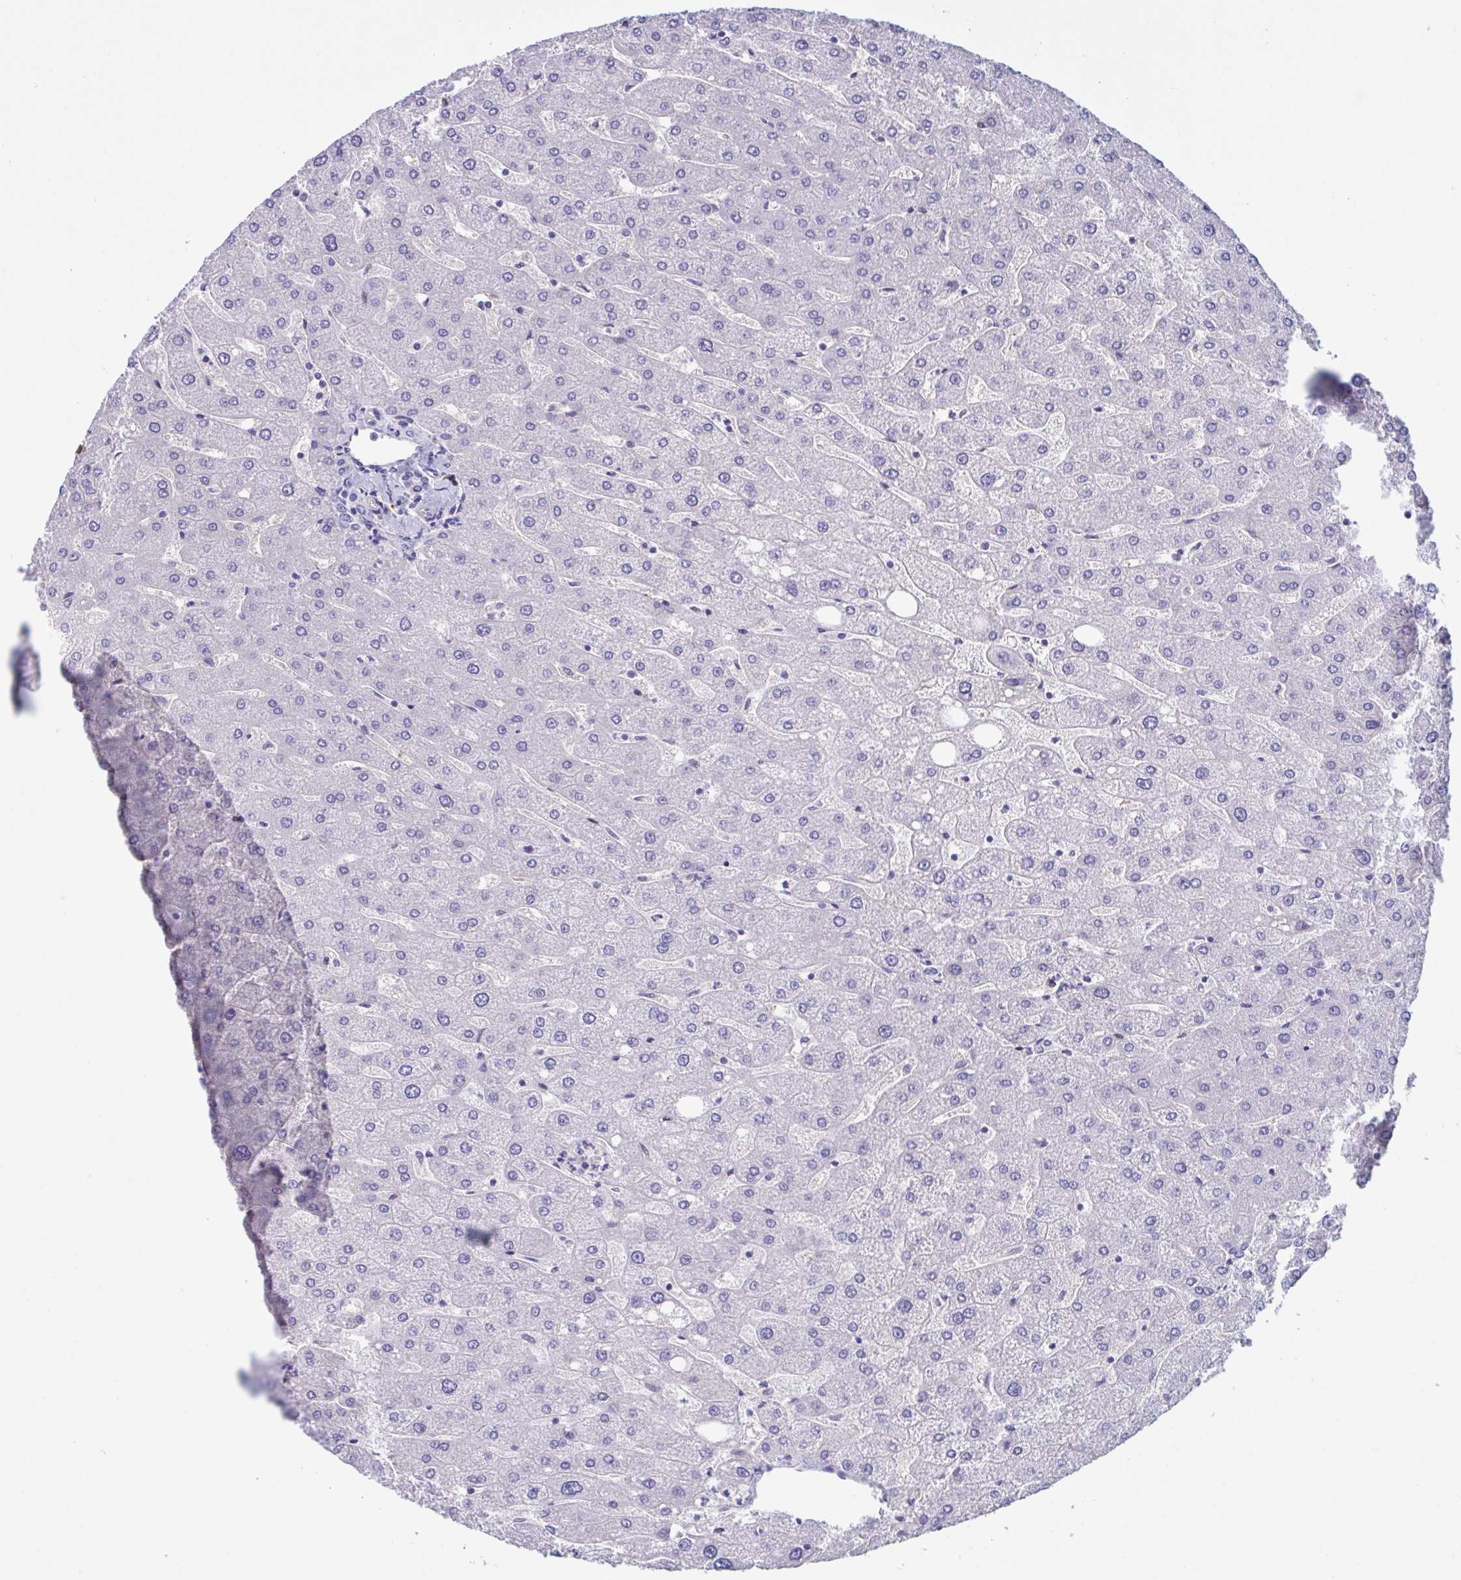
{"staining": {"intensity": "negative", "quantity": "none", "location": "none"}, "tissue": "liver", "cell_type": "Cholangiocytes", "image_type": "normal", "snomed": [{"axis": "morphology", "description": "Normal tissue, NOS"}, {"axis": "topography", "description": "Liver"}], "caption": "DAB (3,3'-diaminobenzidine) immunohistochemical staining of normal human liver reveals no significant staining in cholangiocytes.", "gene": "MS4A14", "patient": {"sex": "male", "age": 67}}